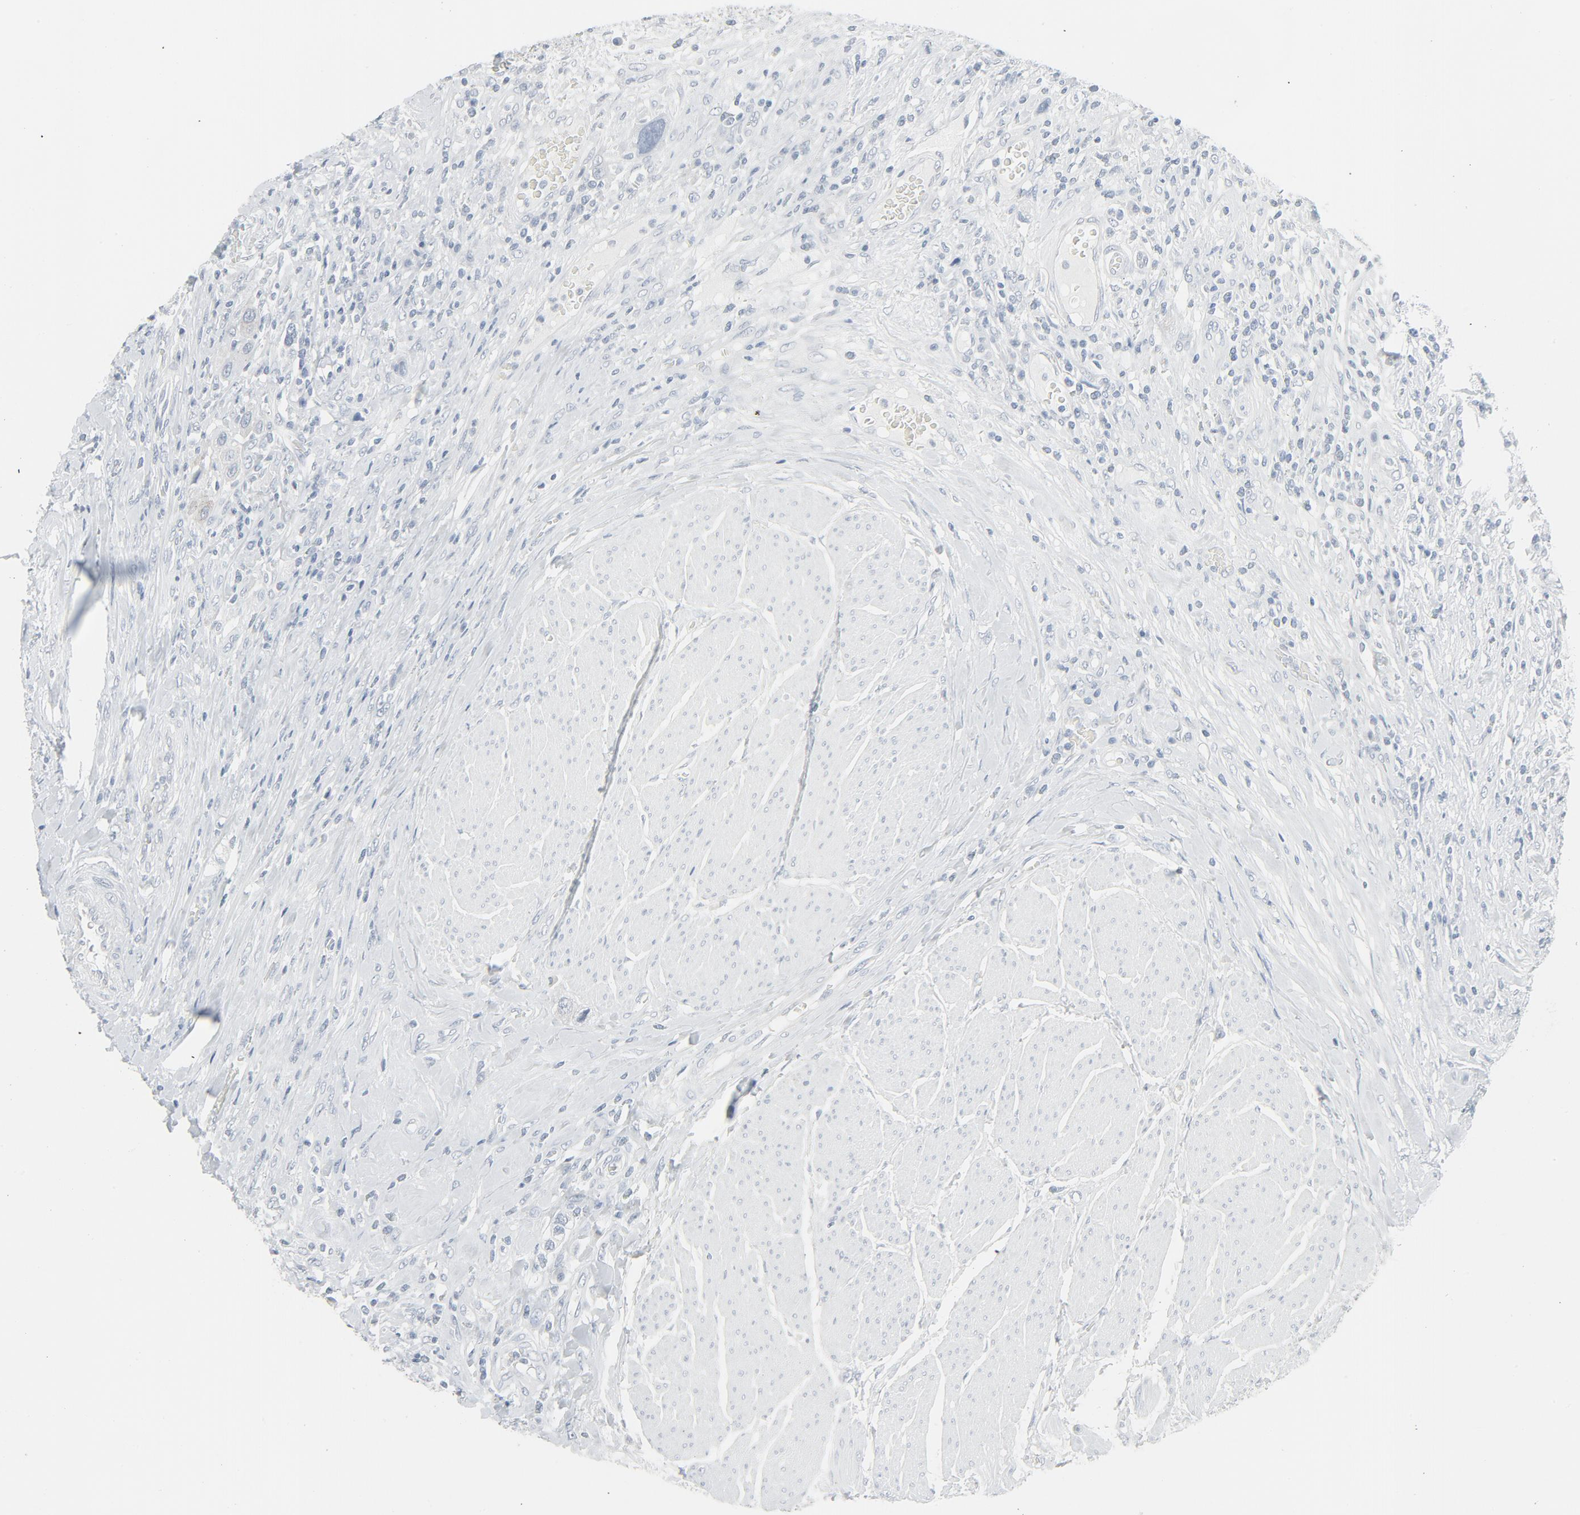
{"staining": {"intensity": "negative", "quantity": "none", "location": "none"}, "tissue": "urothelial cancer", "cell_type": "Tumor cells", "image_type": "cancer", "snomed": [{"axis": "morphology", "description": "Urothelial carcinoma, High grade"}, {"axis": "topography", "description": "Urinary bladder"}], "caption": "Immunohistochemistry image of neoplastic tissue: urothelial cancer stained with DAB exhibits no significant protein expression in tumor cells. Nuclei are stained in blue.", "gene": "FGFR3", "patient": {"sex": "male", "age": 50}}